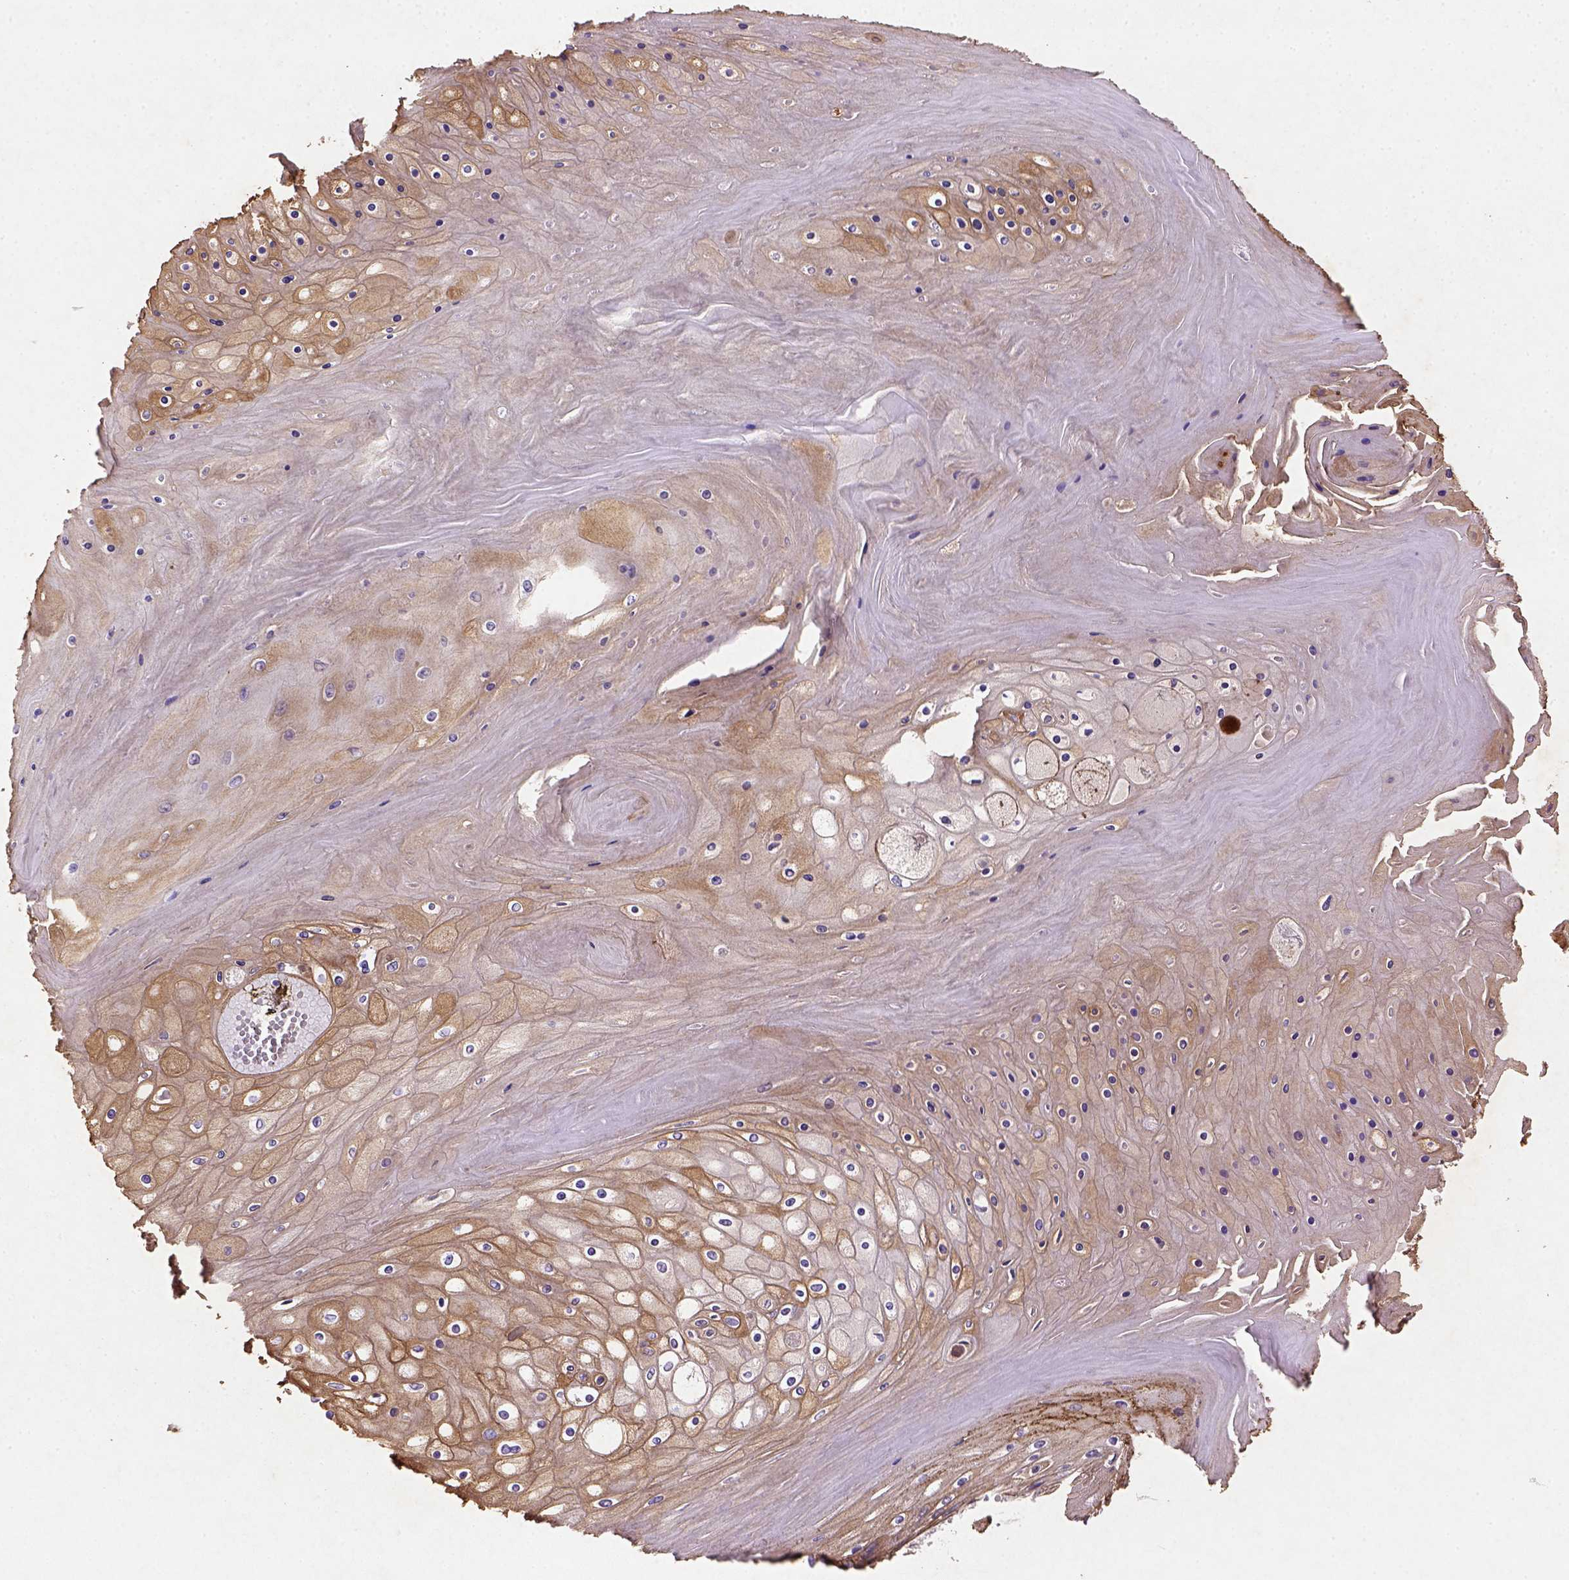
{"staining": {"intensity": "moderate", "quantity": ">75%", "location": "cytoplasmic/membranous"}, "tissue": "skin cancer", "cell_type": "Tumor cells", "image_type": "cancer", "snomed": [{"axis": "morphology", "description": "Squamous cell carcinoma, NOS"}, {"axis": "topography", "description": "Skin"}], "caption": "This micrograph exhibits skin cancer stained with immunohistochemistry (IHC) to label a protein in brown. The cytoplasmic/membranous of tumor cells show moderate positivity for the protein. Nuclei are counter-stained blue.", "gene": "NUDT2", "patient": {"sex": "male", "age": 62}}